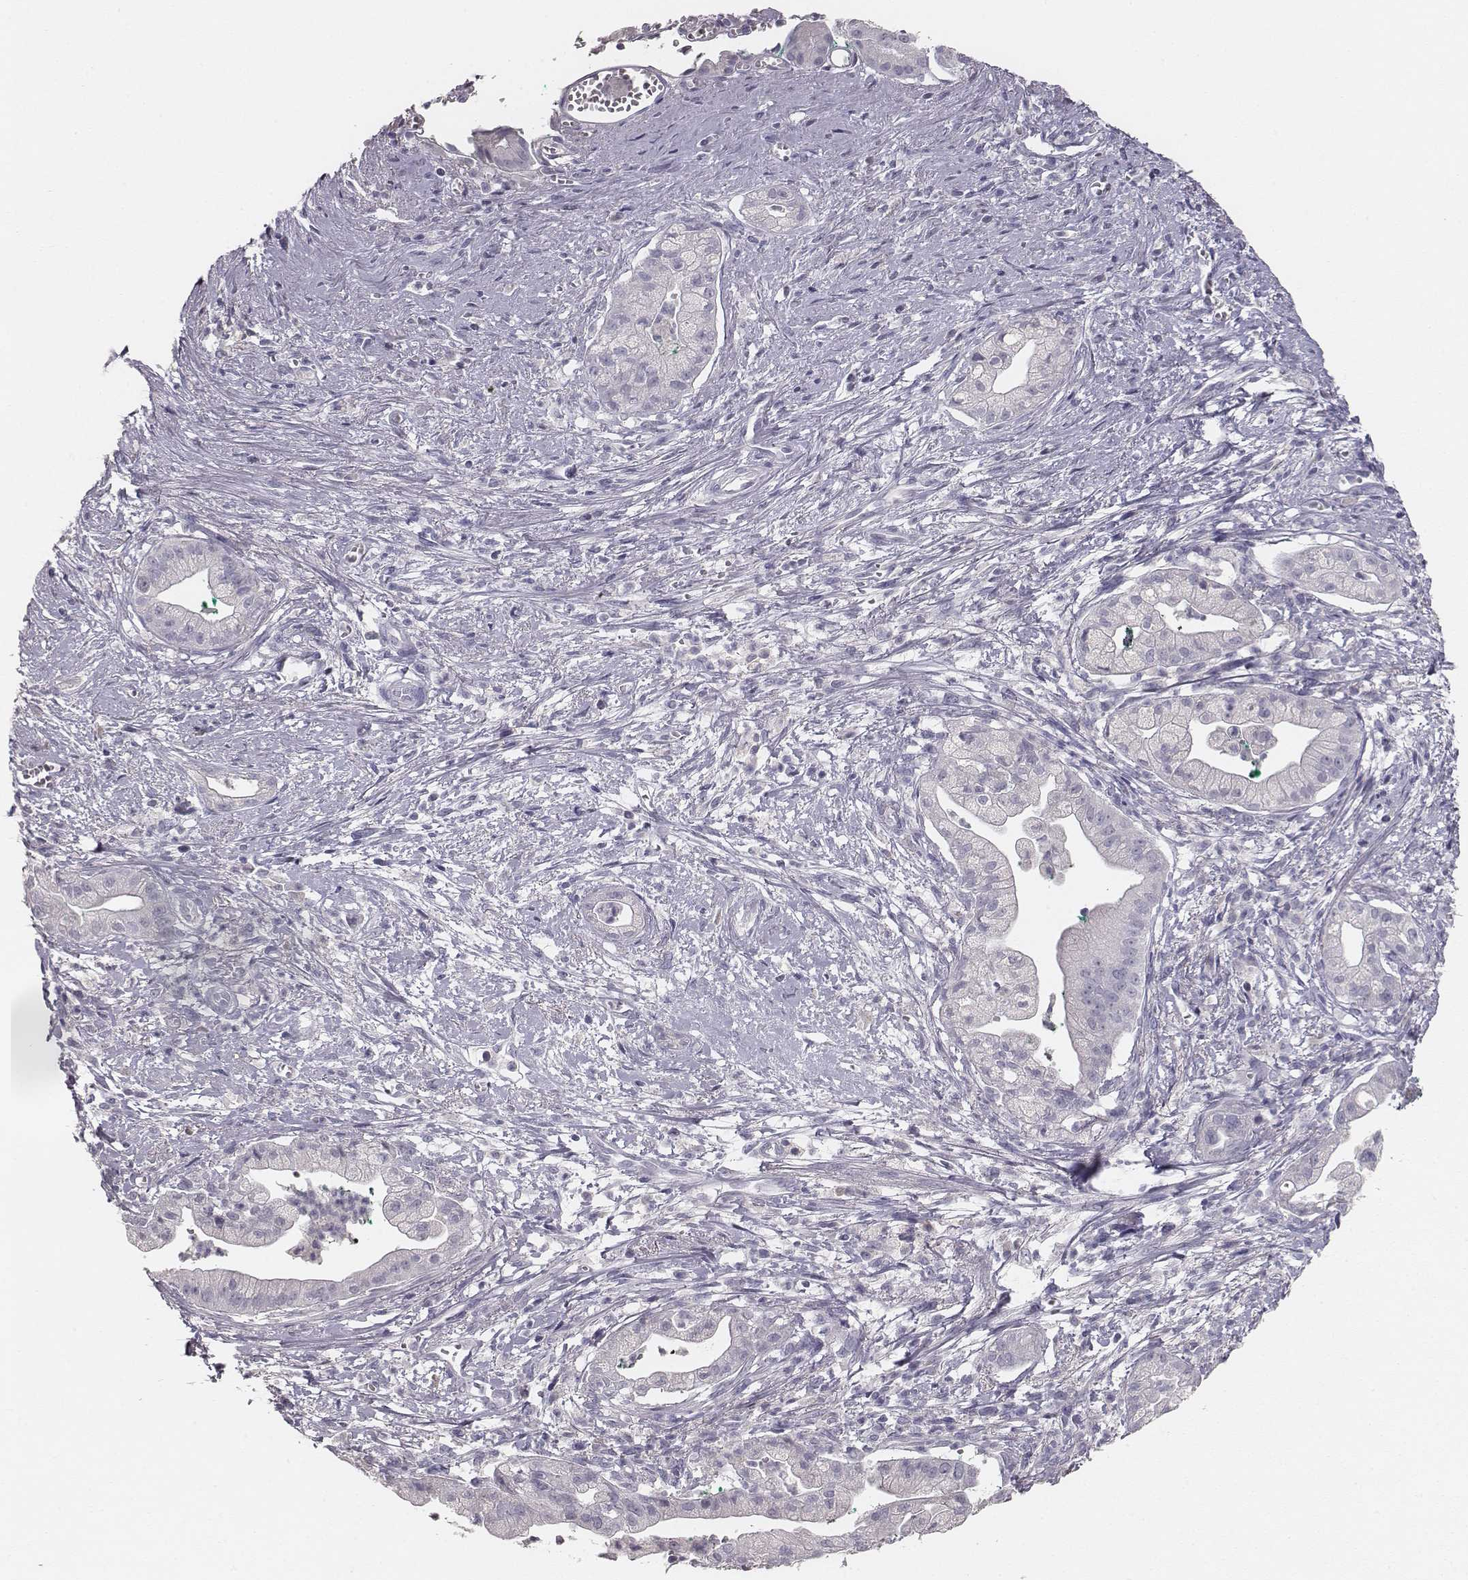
{"staining": {"intensity": "negative", "quantity": "none", "location": "none"}, "tissue": "pancreatic cancer", "cell_type": "Tumor cells", "image_type": "cancer", "snomed": [{"axis": "morphology", "description": "Normal tissue, NOS"}, {"axis": "morphology", "description": "Adenocarcinoma, NOS"}, {"axis": "topography", "description": "Lymph node"}, {"axis": "topography", "description": "Pancreas"}], "caption": "Tumor cells show no significant staining in pancreatic cancer.", "gene": "MYH6", "patient": {"sex": "female", "age": 58}}